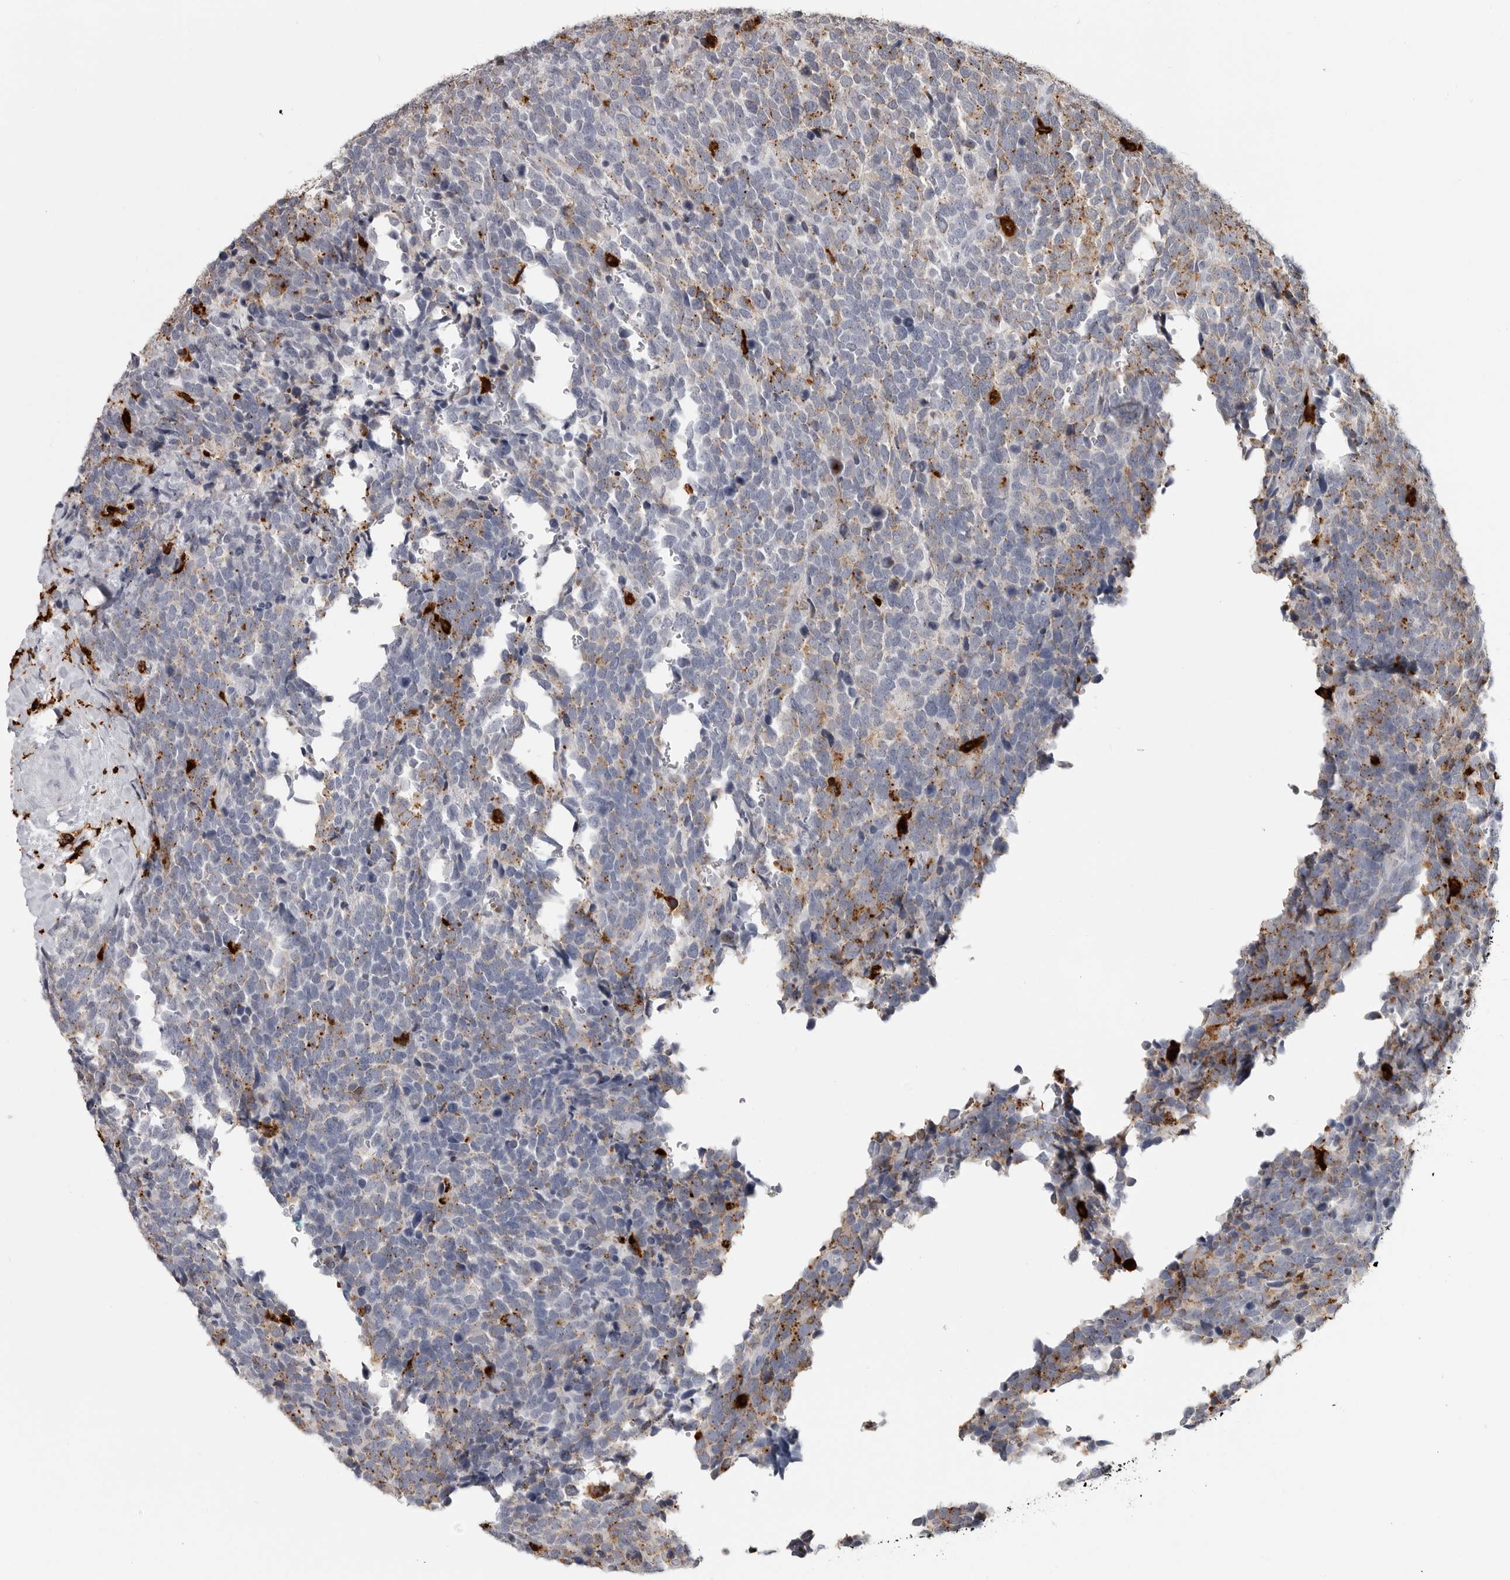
{"staining": {"intensity": "negative", "quantity": "none", "location": "none"}, "tissue": "urothelial cancer", "cell_type": "Tumor cells", "image_type": "cancer", "snomed": [{"axis": "morphology", "description": "Urothelial carcinoma, High grade"}, {"axis": "topography", "description": "Urinary bladder"}], "caption": "Immunohistochemistry (IHC) image of neoplastic tissue: human urothelial cancer stained with DAB shows no significant protein positivity in tumor cells. (Stains: DAB (3,3'-diaminobenzidine) immunohistochemistry (IHC) with hematoxylin counter stain, Microscopy: brightfield microscopy at high magnification).", "gene": "IFI30", "patient": {"sex": "female", "age": 82}}